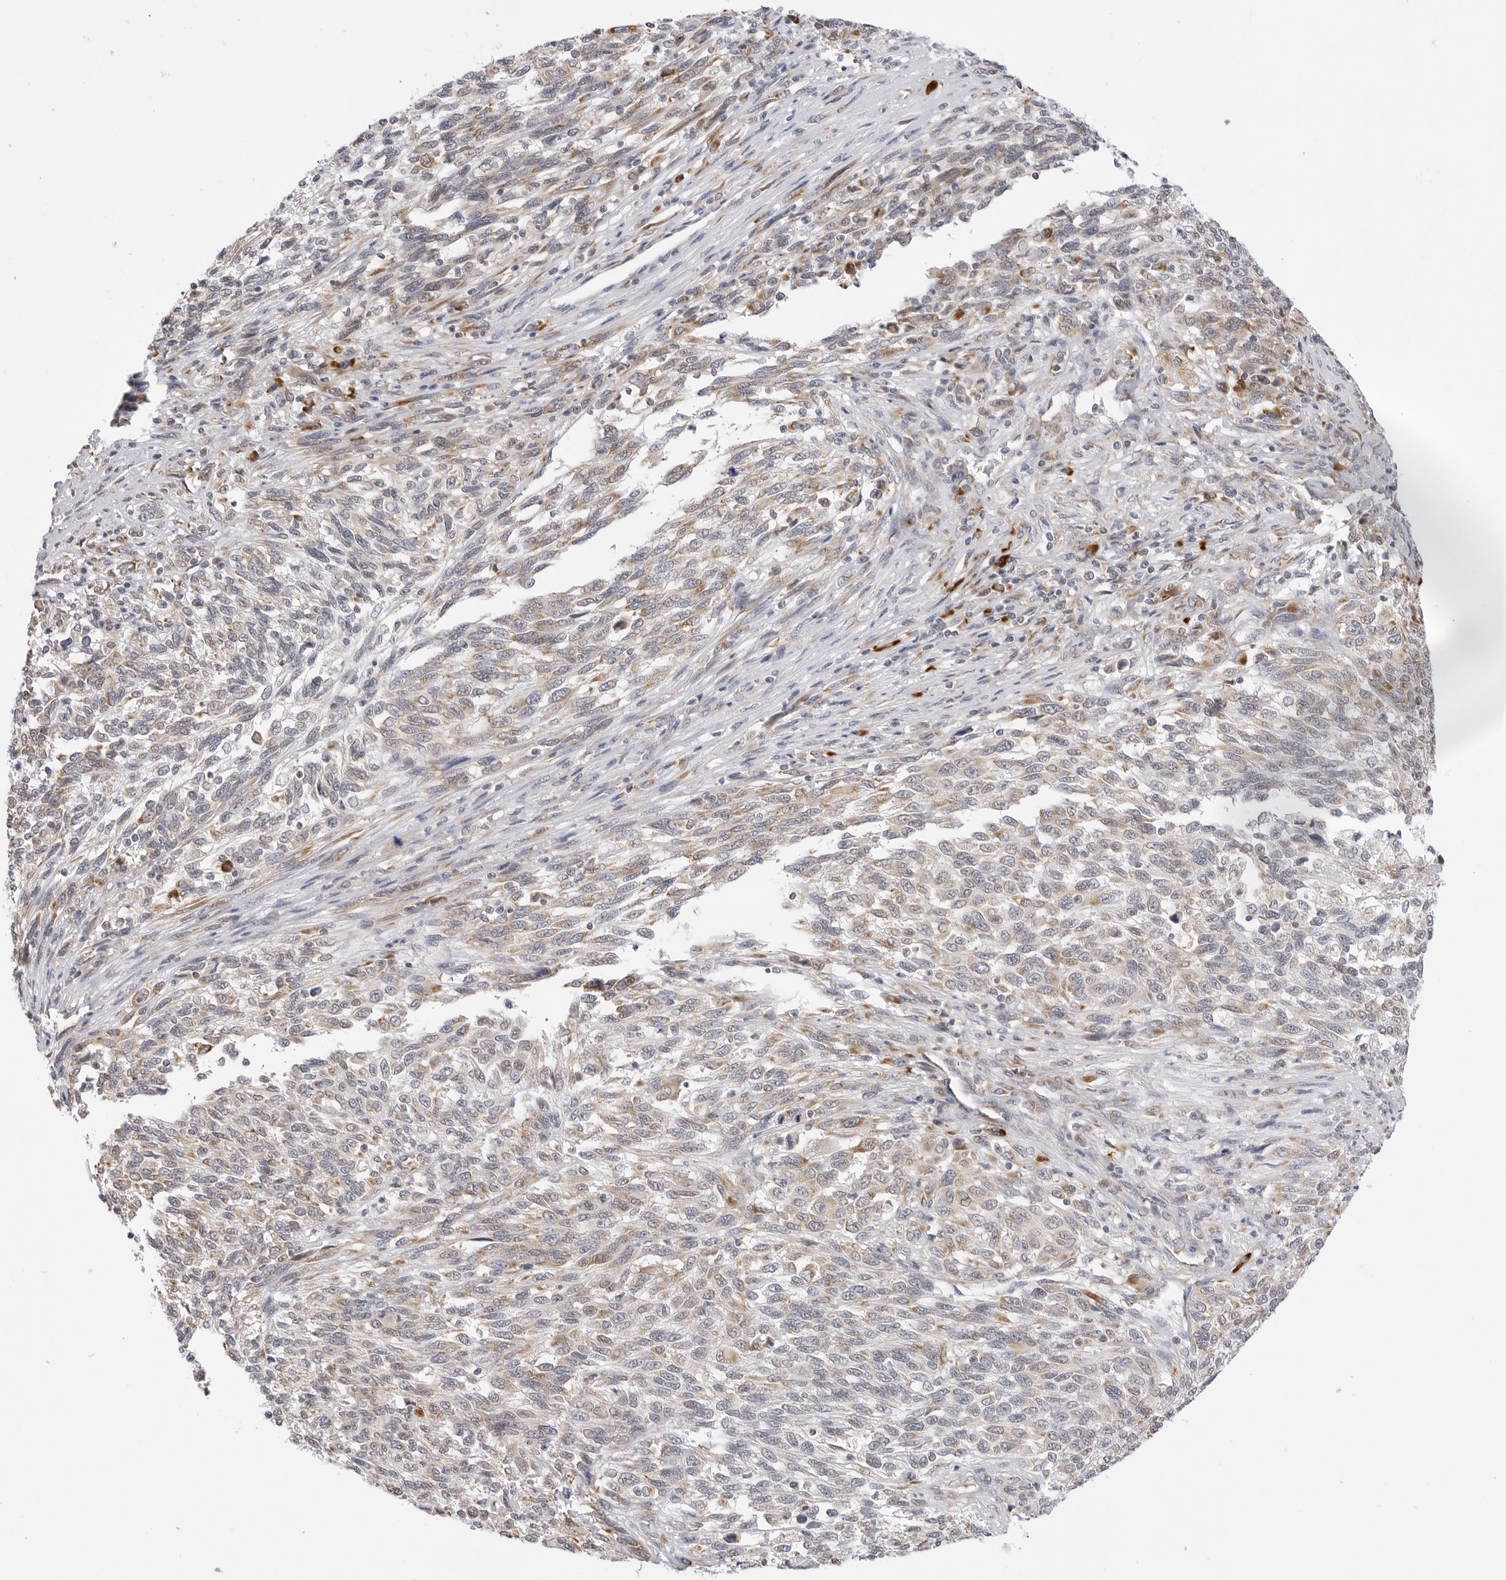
{"staining": {"intensity": "weak", "quantity": "25%-75%", "location": "cytoplasmic/membranous"}, "tissue": "melanoma", "cell_type": "Tumor cells", "image_type": "cancer", "snomed": [{"axis": "morphology", "description": "Malignant melanoma, Metastatic site"}, {"axis": "topography", "description": "Lymph node"}], "caption": "Immunohistochemistry micrograph of malignant melanoma (metastatic site) stained for a protein (brown), which demonstrates low levels of weak cytoplasmic/membranous positivity in approximately 25%-75% of tumor cells.", "gene": "RPN1", "patient": {"sex": "male", "age": 61}}